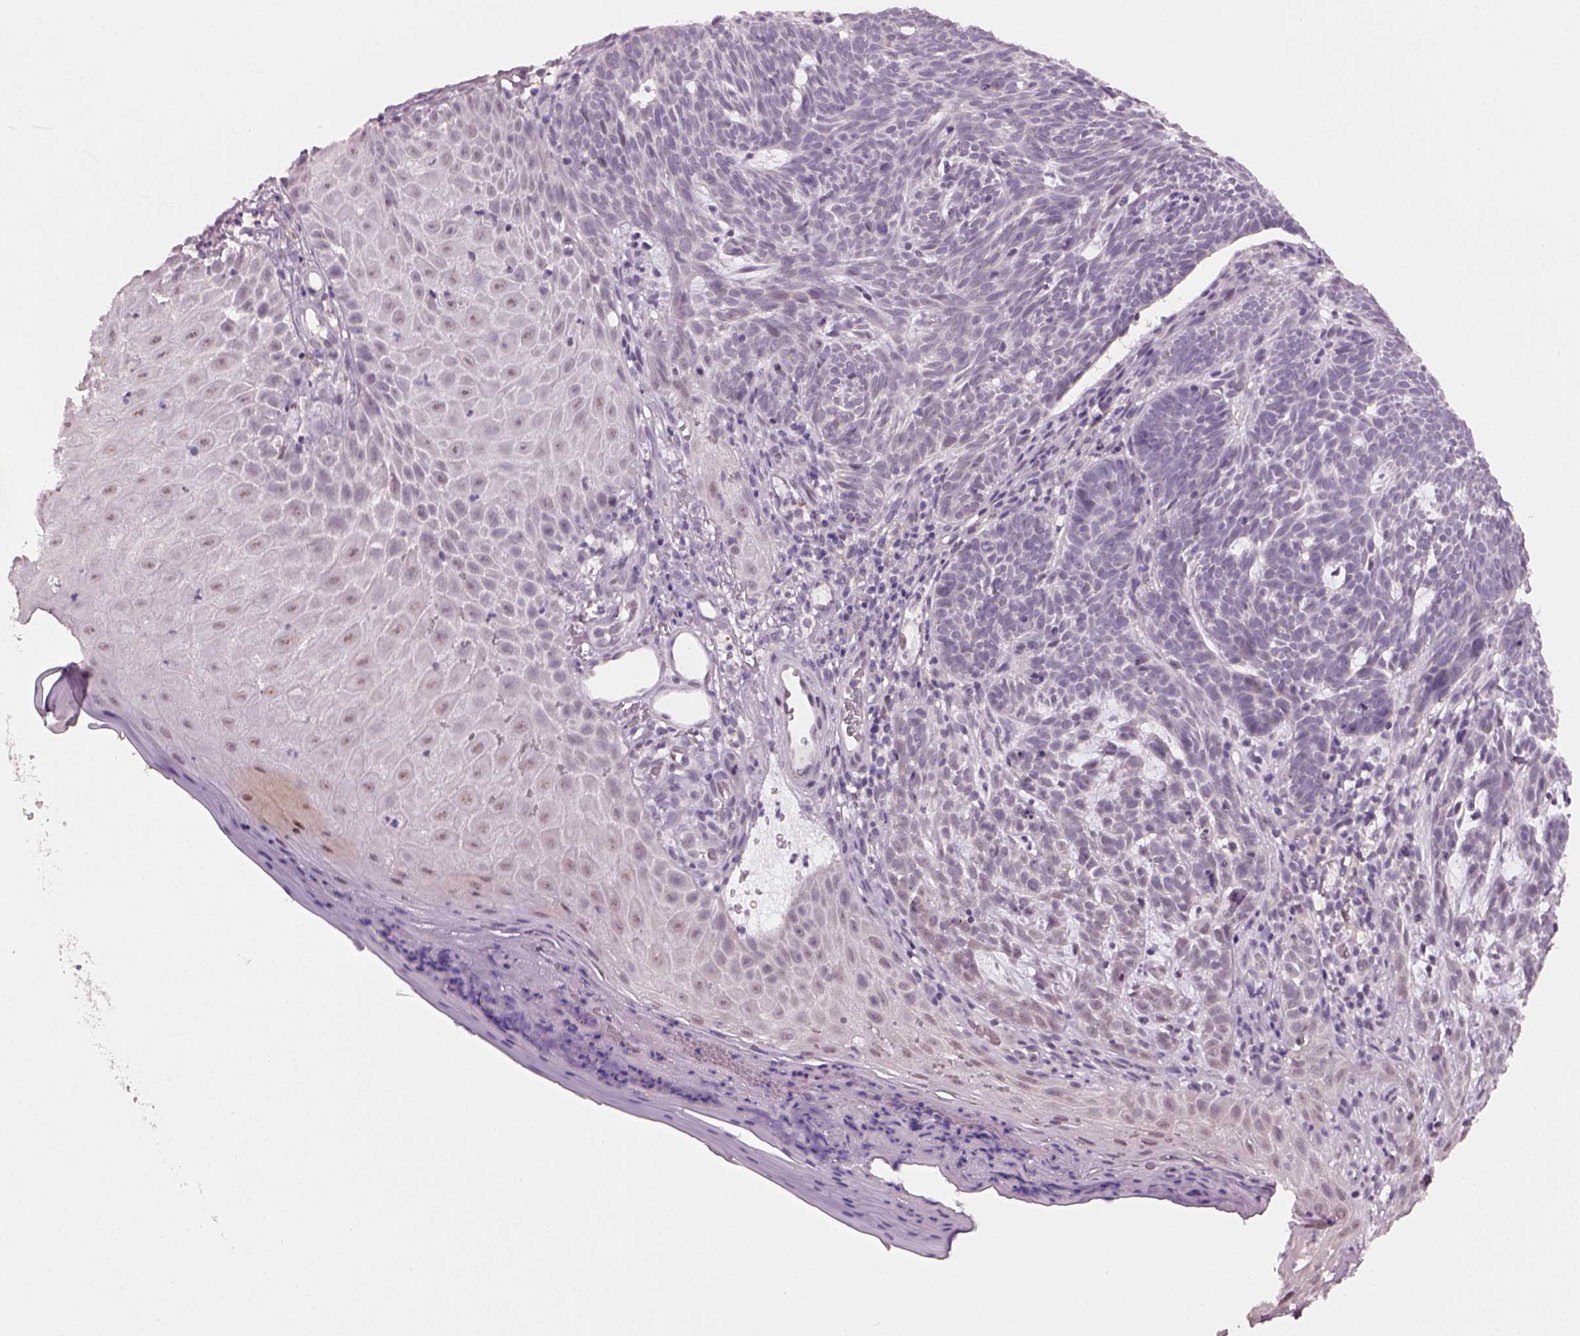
{"staining": {"intensity": "negative", "quantity": "none", "location": "none"}, "tissue": "skin cancer", "cell_type": "Tumor cells", "image_type": "cancer", "snomed": [{"axis": "morphology", "description": "Basal cell carcinoma"}, {"axis": "topography", "description": "Skin"}], "caption": "Immunohistochemical staining of human skin cancer demonstrates no significant expression in tumor cells.", "gene": "NAT8", "patient": {"sex": "male", "age": 59}}